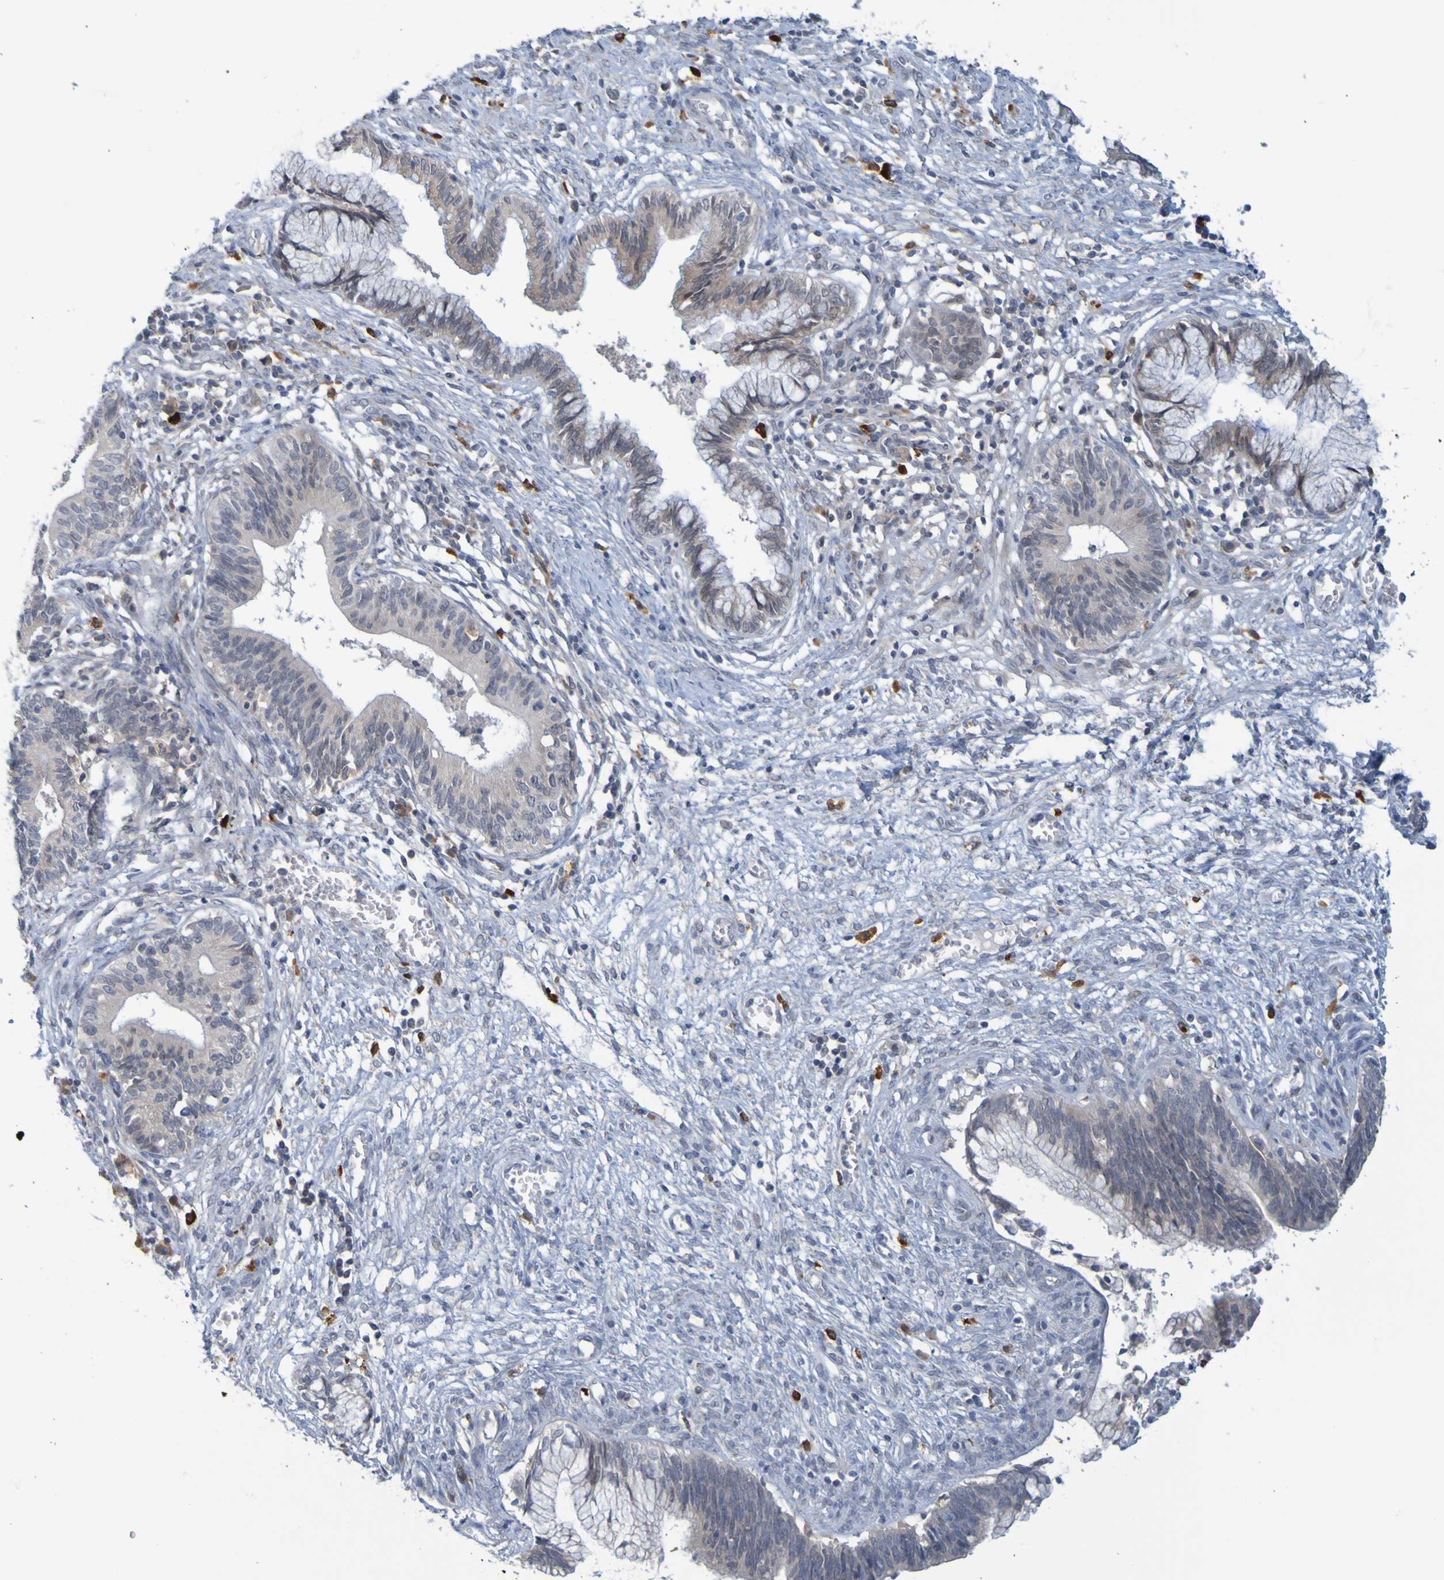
{"staining": {"intensity": "weak", "quantity": "25%-75%", "location": "cytoplasmic/membranous"}, "tissue": "cervical cancer", "cell_type": "Tumor cells", "image_type": "cancer", "snomed": [{"axis": "morphology", "description": "Adenocarcinoma, NOS"}, {"axis": "topography", "description": "Cervix"}], "caption": "This is an image of immunohistochemistry staining of cervical adenocarcinoma, which shows weak expression in the cytoplasmic/membranous of tumor cells.", "gene": "LILRB5", "patient": {"sex": "female", "age": 44}}